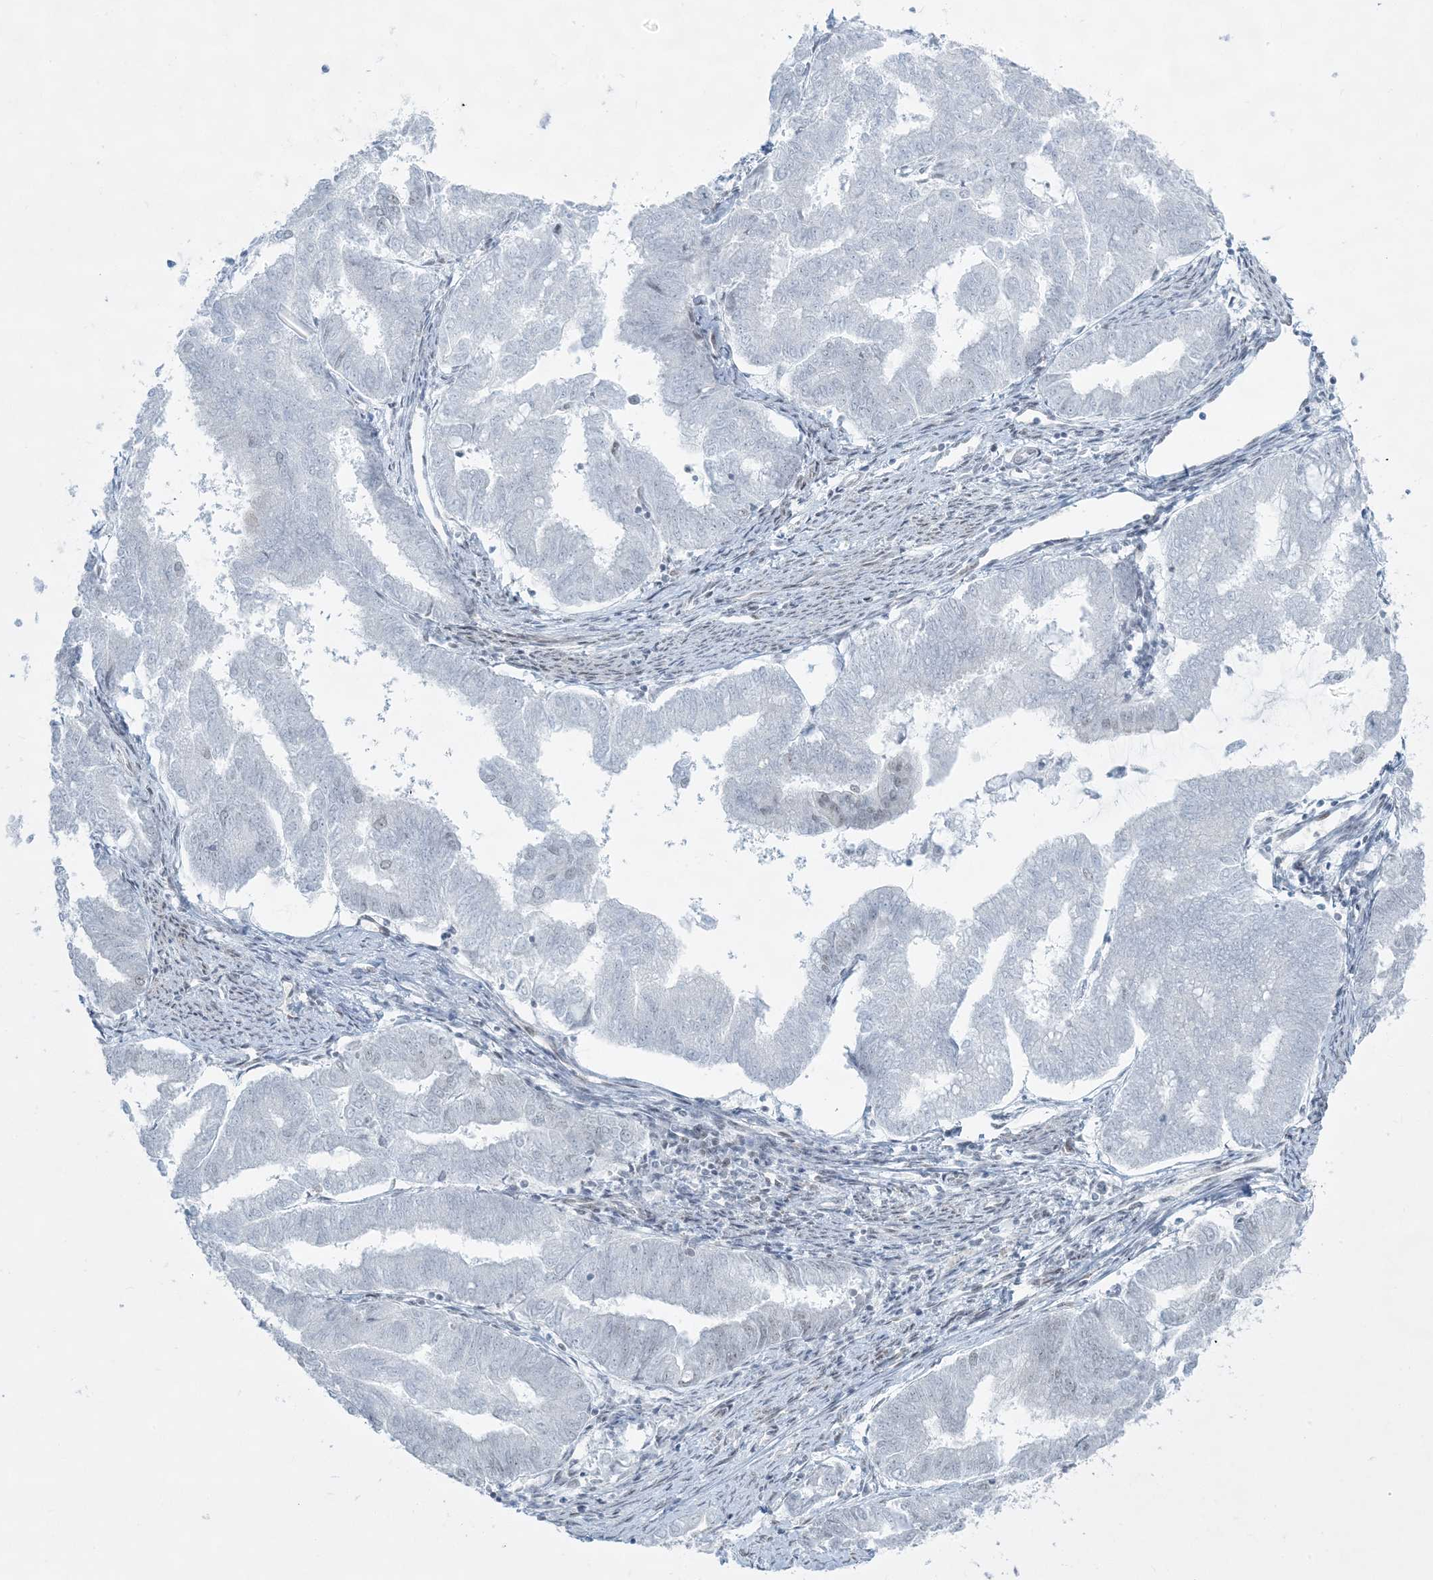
{"staining": {"intensity": "negative", "quantity": "none", "location": "none"}, "tissue": "endometrial cancer", "cell_type": "Tumor cells", "image_type": "cancer", "snomed": [{"axis": "morphology", "description": "Adenocarcinoma, NOS"}, {"axis": "topography", "description": "Endometrium"}], "caption": "This is a image of IHC staining of adenocarcinoma (endometrial), which shows no staining in tumor cells.", "gene": "ZNF787", "patient": {"sex": "female", "age": 79}}